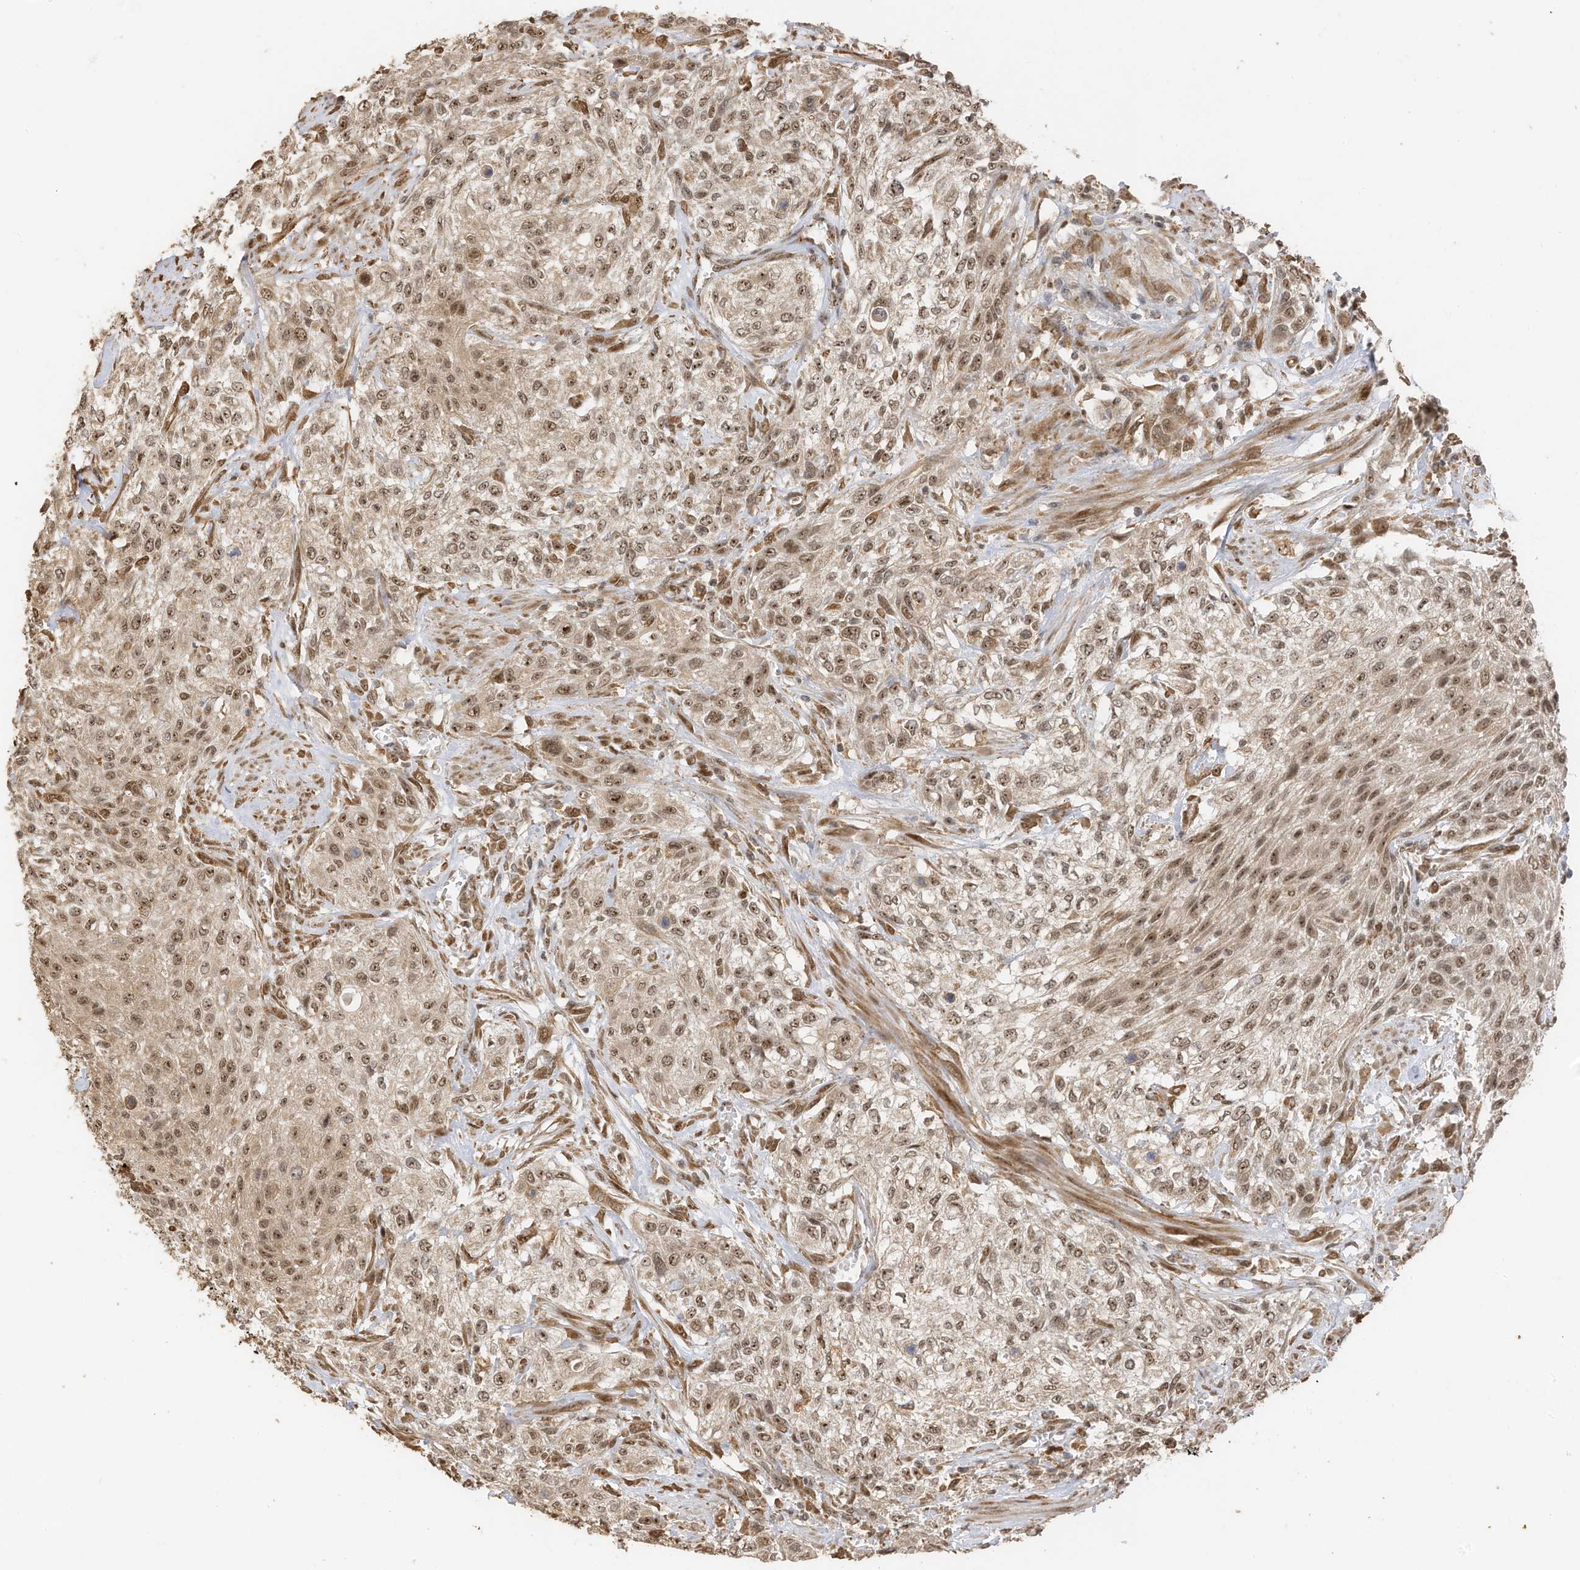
{"staining": {"intensity": "moderate", "quantity": ">75%", "location": "nuclear"}, "tissue": "urothelial cancer", "cell_type": "Tumor cells", "image_type": "cancer", "snomed": [{"axis": "morphology", "description": "Urothelial carcinoma, High grade"}, {"axis": "topography", "description": "Urinary bladder"}], "caption": "Protein staining exhibits moderate nuclear positivity in about >75% of tumor cells in urothelial cancer. Ihc stains the protein in brown and the nuclei are stained blue.", "gene": "ERLEC1", "patient": {"sex": "male", "age": 35}}